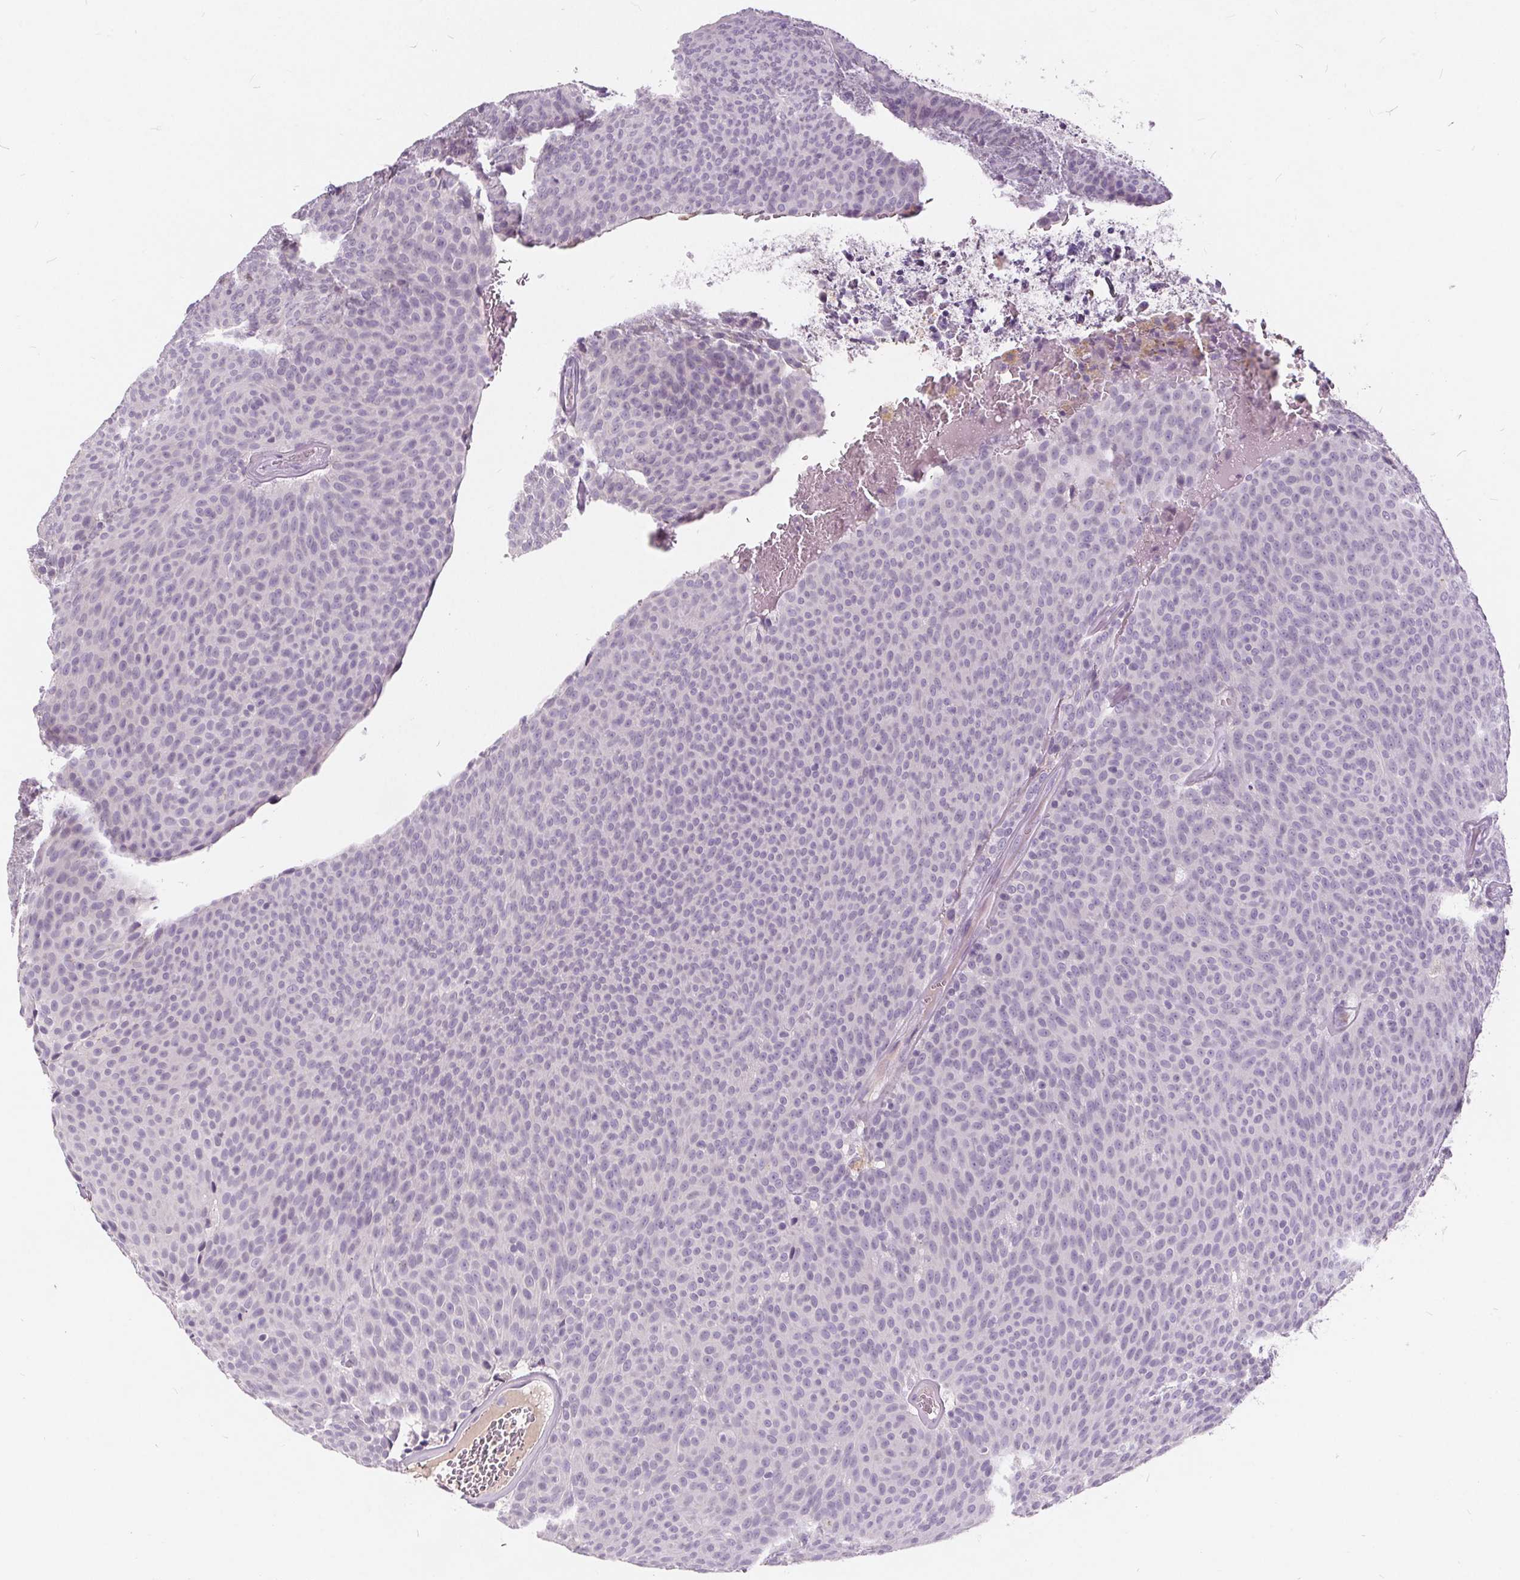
{"staining": {"intensity": "negative", "quantity": "none", "location": "none"}, "tissue": "urothelial cancer", "cell_type": "Tumor cells", "image_type": "cancer", "snomed": [{"axis": "morphology", "description": "Urothelial carcinoma, Low grade"}, {"axis": "topography", "description": "Urinary bladder"}], "caption": "This is an immunohistochemistry (IHC) micrograph of human urothelial cancer. There is no positivity in tumor cells.", "gene": "PLA2G2E", "patient": {"sex": "male", "age": 77}}